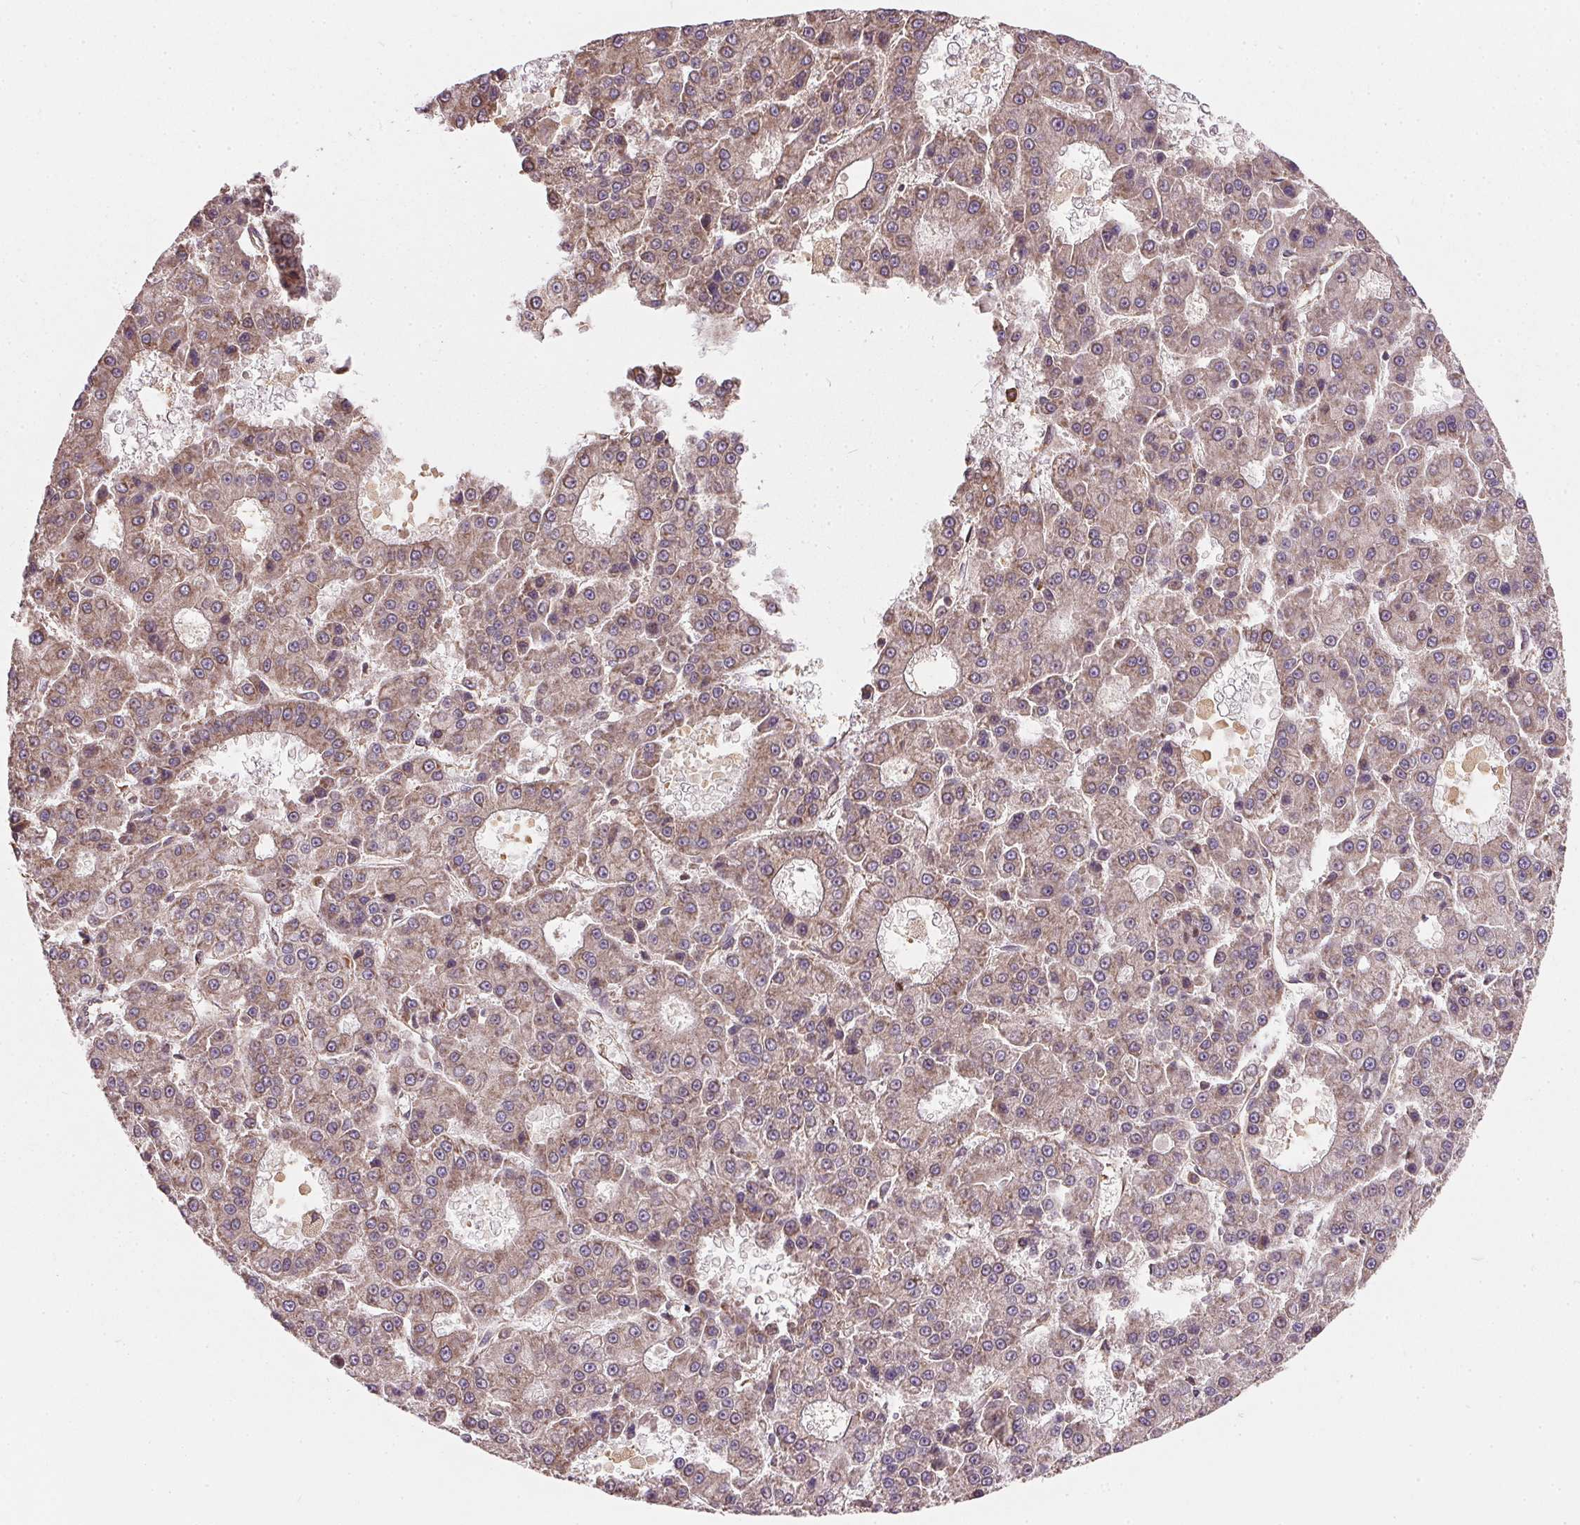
{"staining": {"intensity": "weak", "quantity": ">75%", "location": "cytoplasmic/membranous"}, "tissue": "liver cancer", "cell_type": "Tumor cells", "image_type": "cancer", "snomed": [{"axis": "morphology", "description": "Carcinoma, Hepatocellular, NOS"}, {"axis": "topography", "description": "Liver"}], "caption": "Liver cancer tissue shows weak cytoplasmic/membranous expression in about >75% of tumor cells, visualized by immunohistochemistry. (brown staining indicates protein expression, while blue staining denotes nuclei).", "gene": "EIF2S1", "patient": {"sex": "male", "age": 70}}